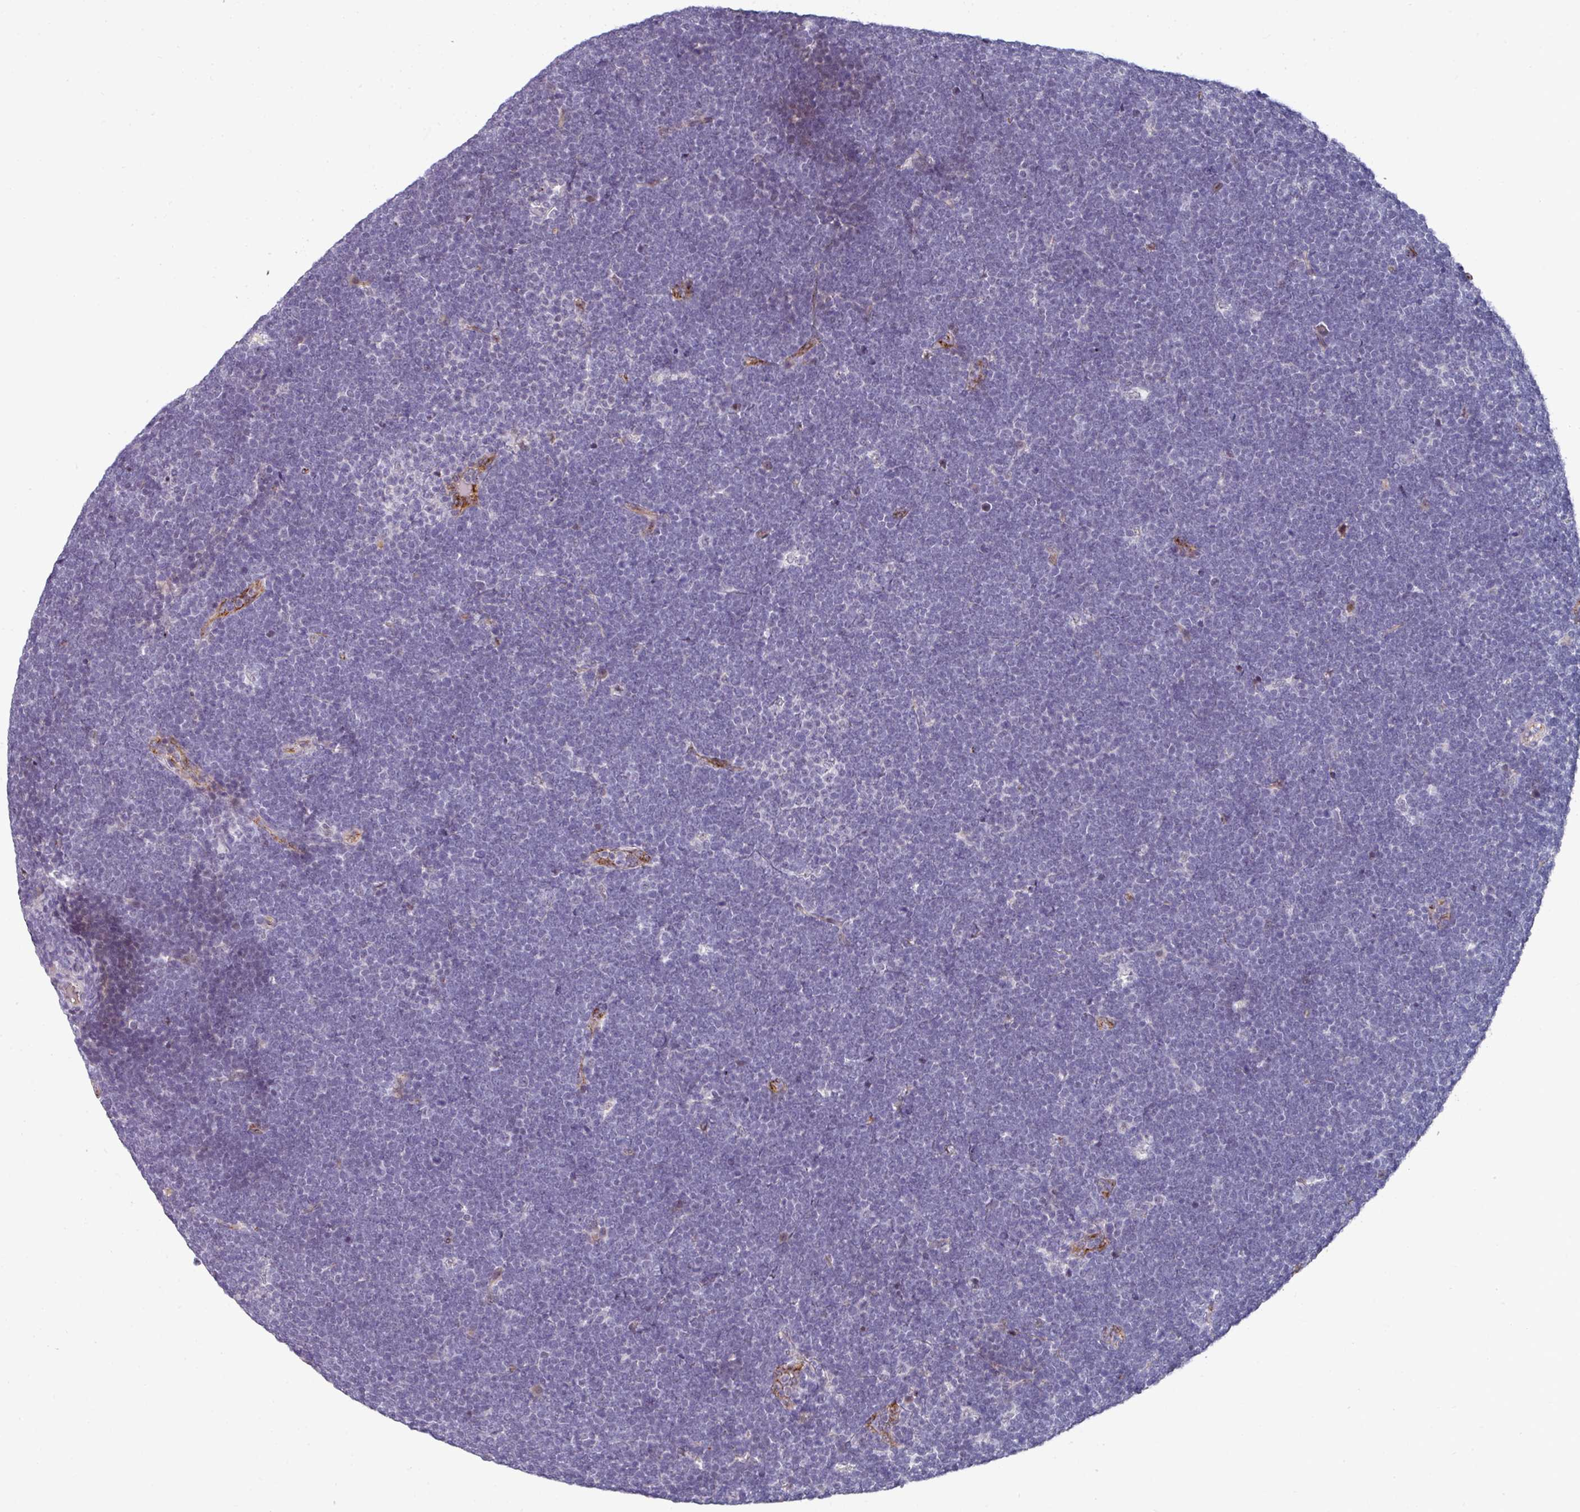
{"staining": {"intensity": "negative", "quantity": "none", "location": "none"}, "tissue": "lymphoma", "cell_type": "Tumor cells", "image_type": "cancer", "snomed": [{"axis": "morphology", "description": "Malignant lymphoma, non-Hodgkin's type, High grade"}, {"axis": "topography", "description": "Lymph node"}], "caption": "This is an immunohistochemistry photomicrograph of lymphoma. There is no staining in tumor cells.", "gene": "SIDT2", "patient": {"sex": "male", "age": 13}}